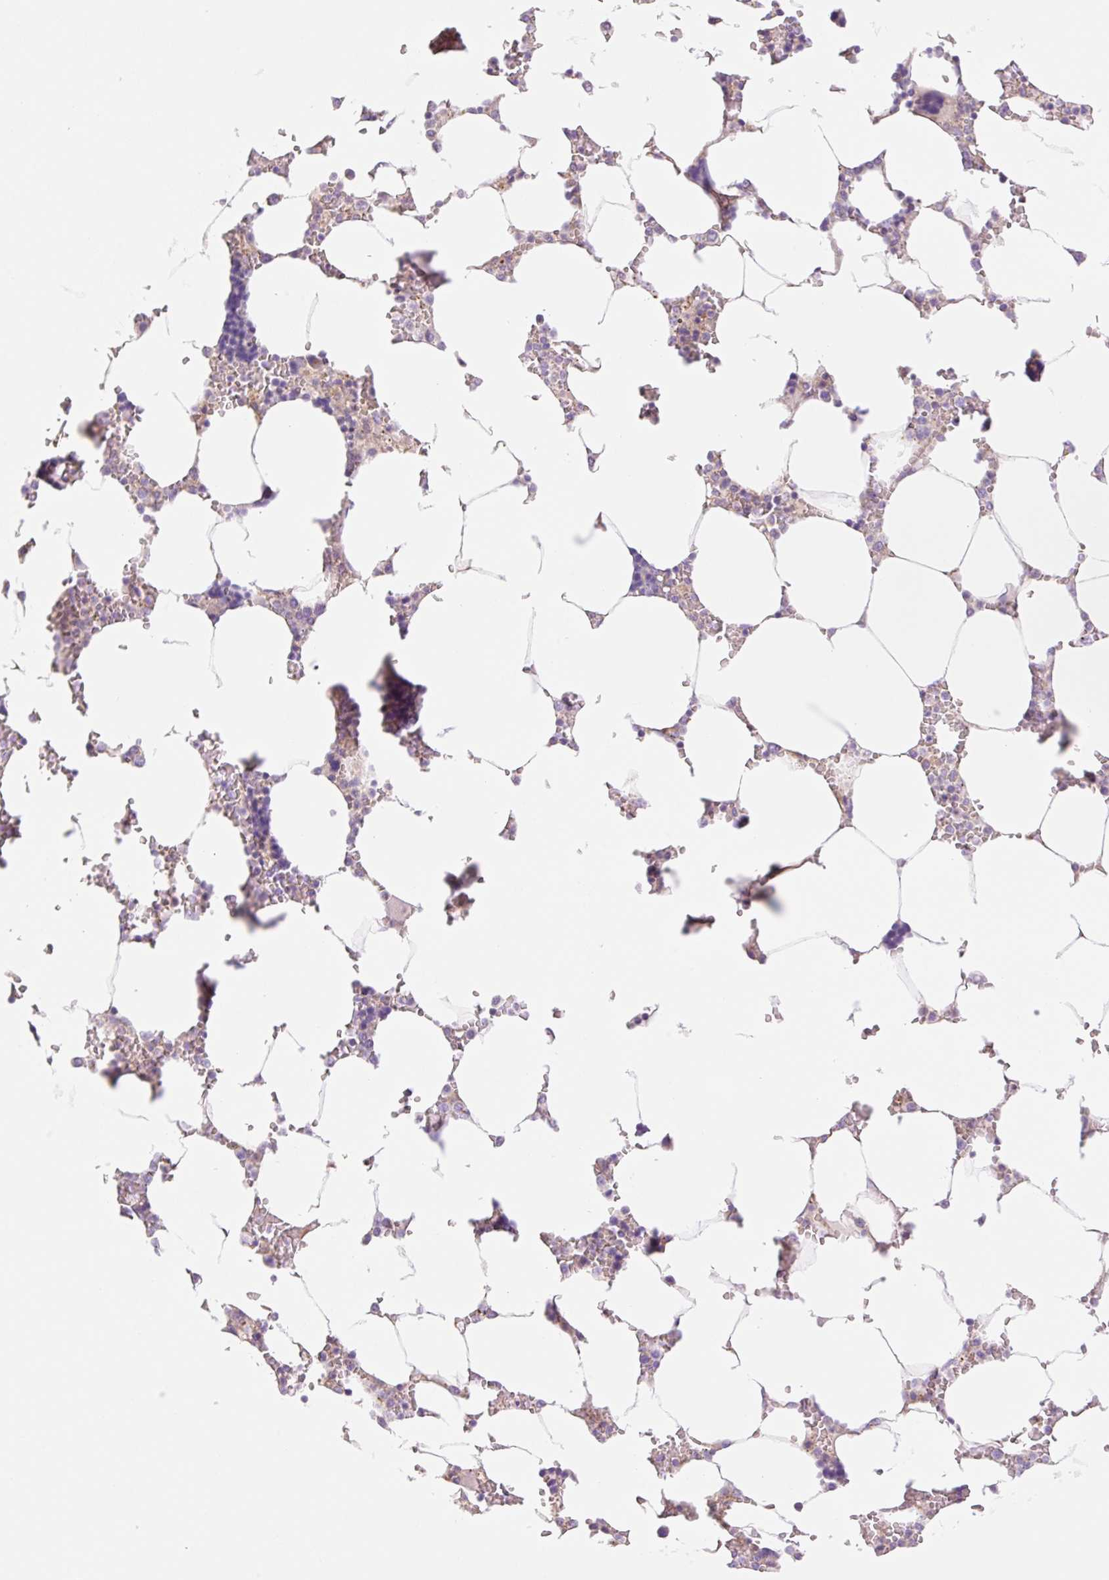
{"staining": {"intensity": "negative", "quantity": "none", "location": "none"}, "tissue": "bone marrow", "cell_type": "Hematopoietic cells", "image_type": "normal", "snomed": [{"axis": "morphology", "description": "Normal tissue, NOS"}, {"axis": "topography", "description": "Bone marrow"}], "caption": "Photomicrograph shows no significant protein positivity in hematopoietic cells of benign bone marrow. Nuclei are stained in blue.", "gene": "NLRP5", "patient": {"sex": "male", "age": 64}}